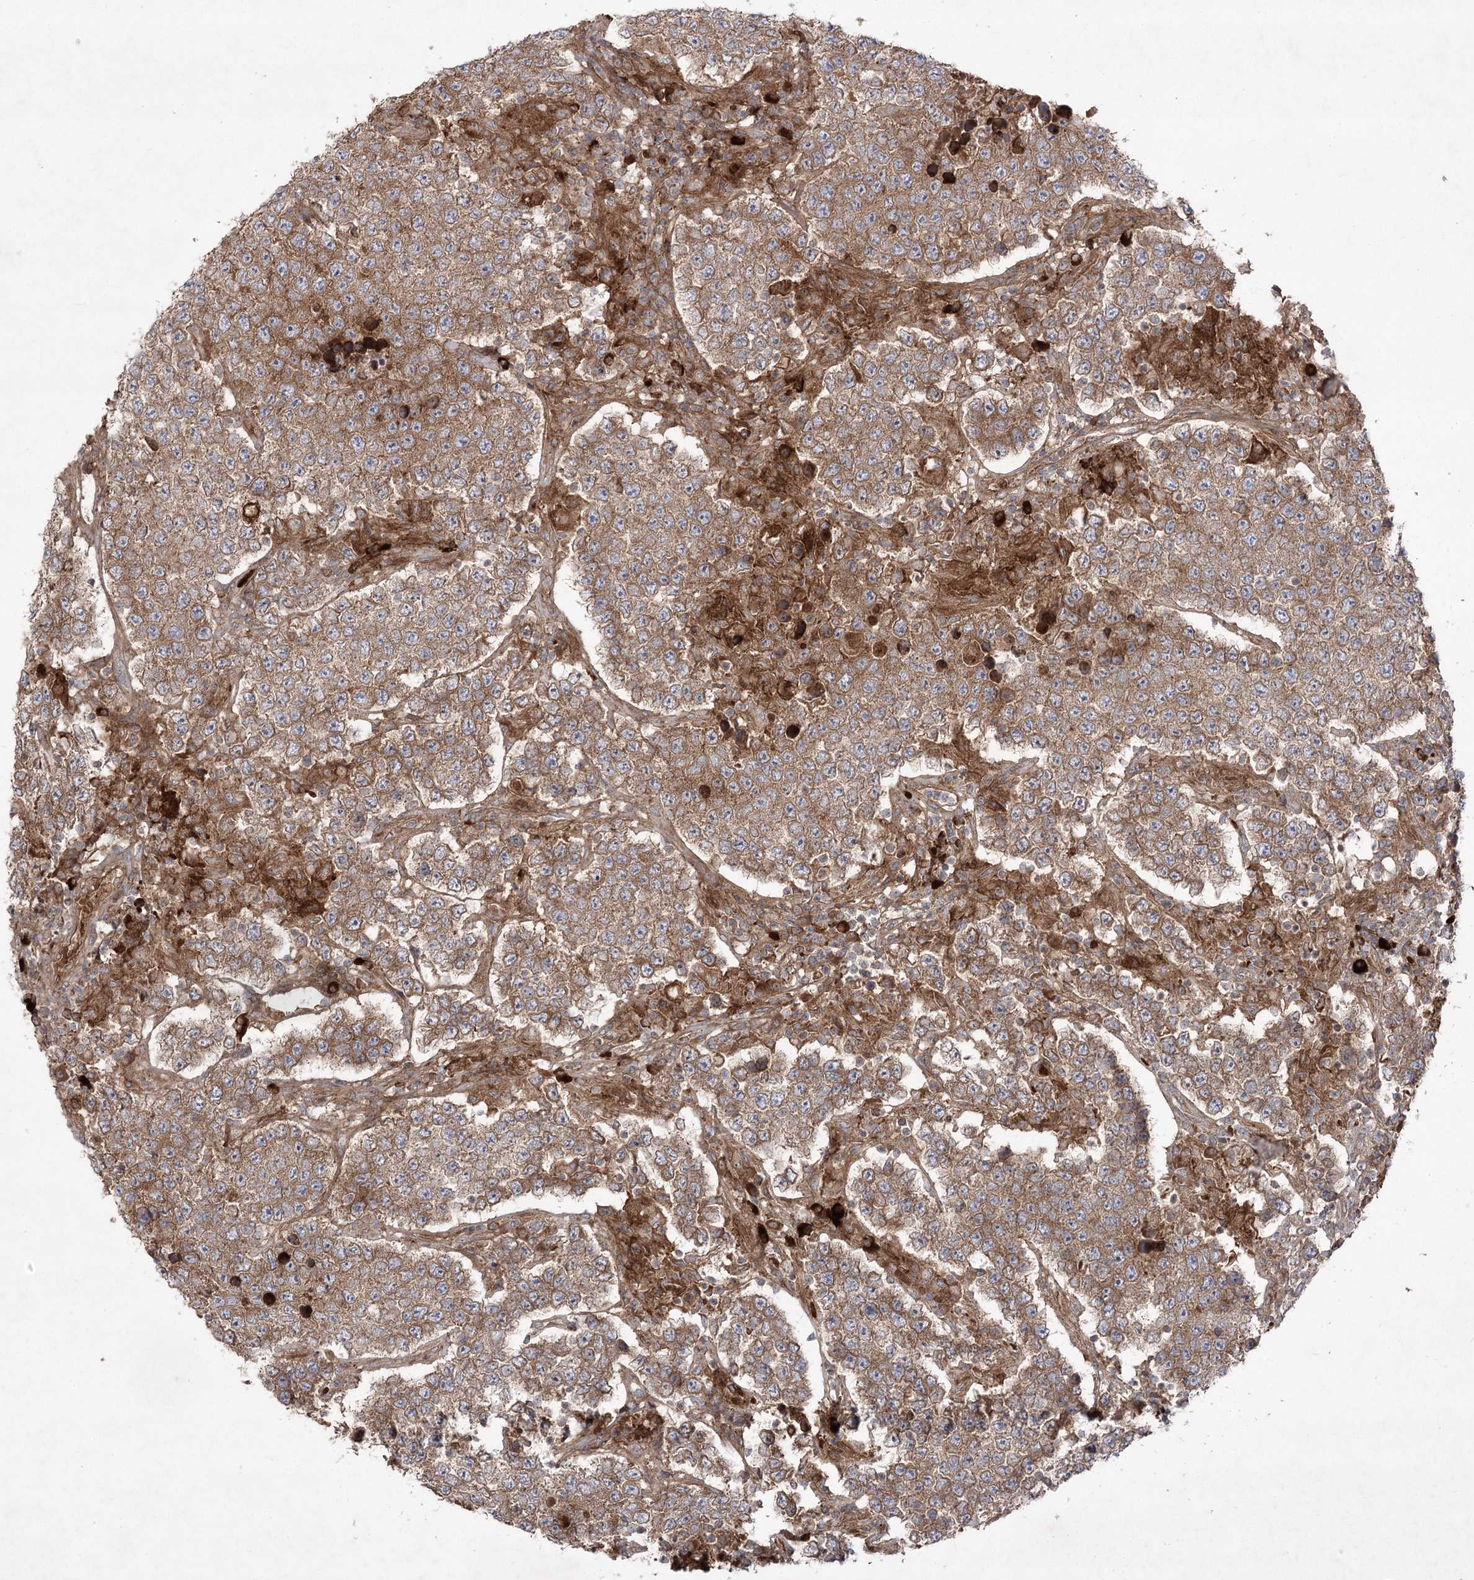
{"staining": {"intensity": "moderate", "quantity": ">75%", "location": "cytoplasmic/membranous"}, "tissue": "testis cancer", "cell_type": "Tumor cells", "image_type": "cancer", "snomed": [{"axis": "morphology", "description": "Normal tissue, NOS"}, {"axis": "morphology", "description": "Urothelial carcinoma, High grade"}, {"axis": "morphology", "description": "Seminoma, NOS"}, {"axis": "morphology", "description": "Carcinoma, Embryonal, NOS"}, {"axis": "topography", "description": "Urinary bladder"}, {"axis": "topography", "description": "Testis"}], "caption": "This is a histology image of immunohistochemistry (IHC) staining of testis cancer (embryonal carcinoma), which shows moderate expression in the cytoplasmic/membranous of tumor cells.", "gene": "PLEKHA5", "patient": {"sex": "male", "age": 41}}